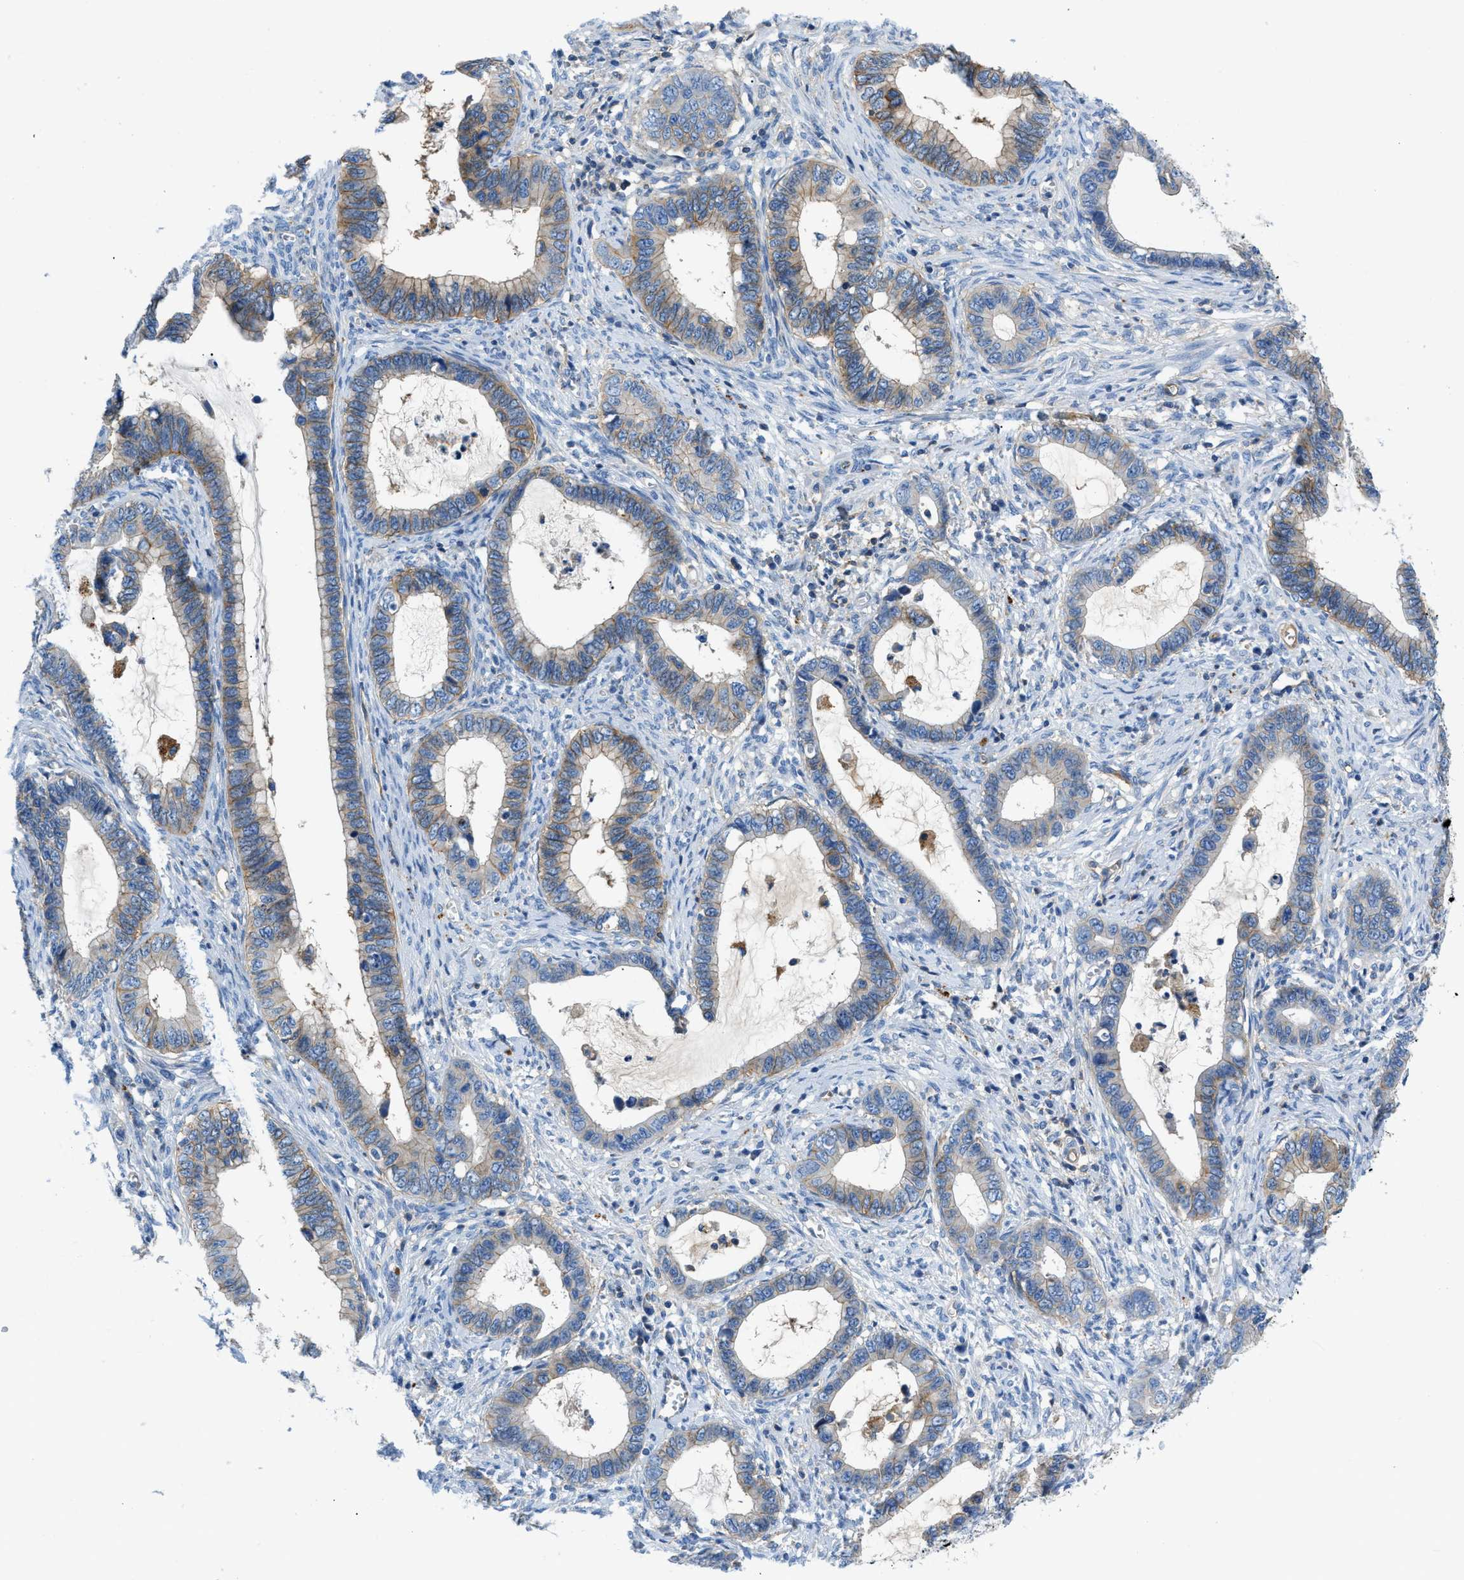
{"staining": {"intensity": "weak", "quantity": ">75%", "location": "cytoplasmic/membranous"}, "tissue": "cervical cancer", "cell_type": "Tumor cells", "image_type": "cancer", "snomed": [{"axis": "morphology", "description": "Adenocarcinoma, NOS"}, {"axis": "topography", "description": "Cervix"}], "caption": "Immunohistochemical staining of human cervical adenocarcinoma demonstrates low levels of weak cytoplasmic/membranous staining in about >75% of tumor cells.", "gene": "ORAI1", "patient": {"sex": "female", "age": 44}}